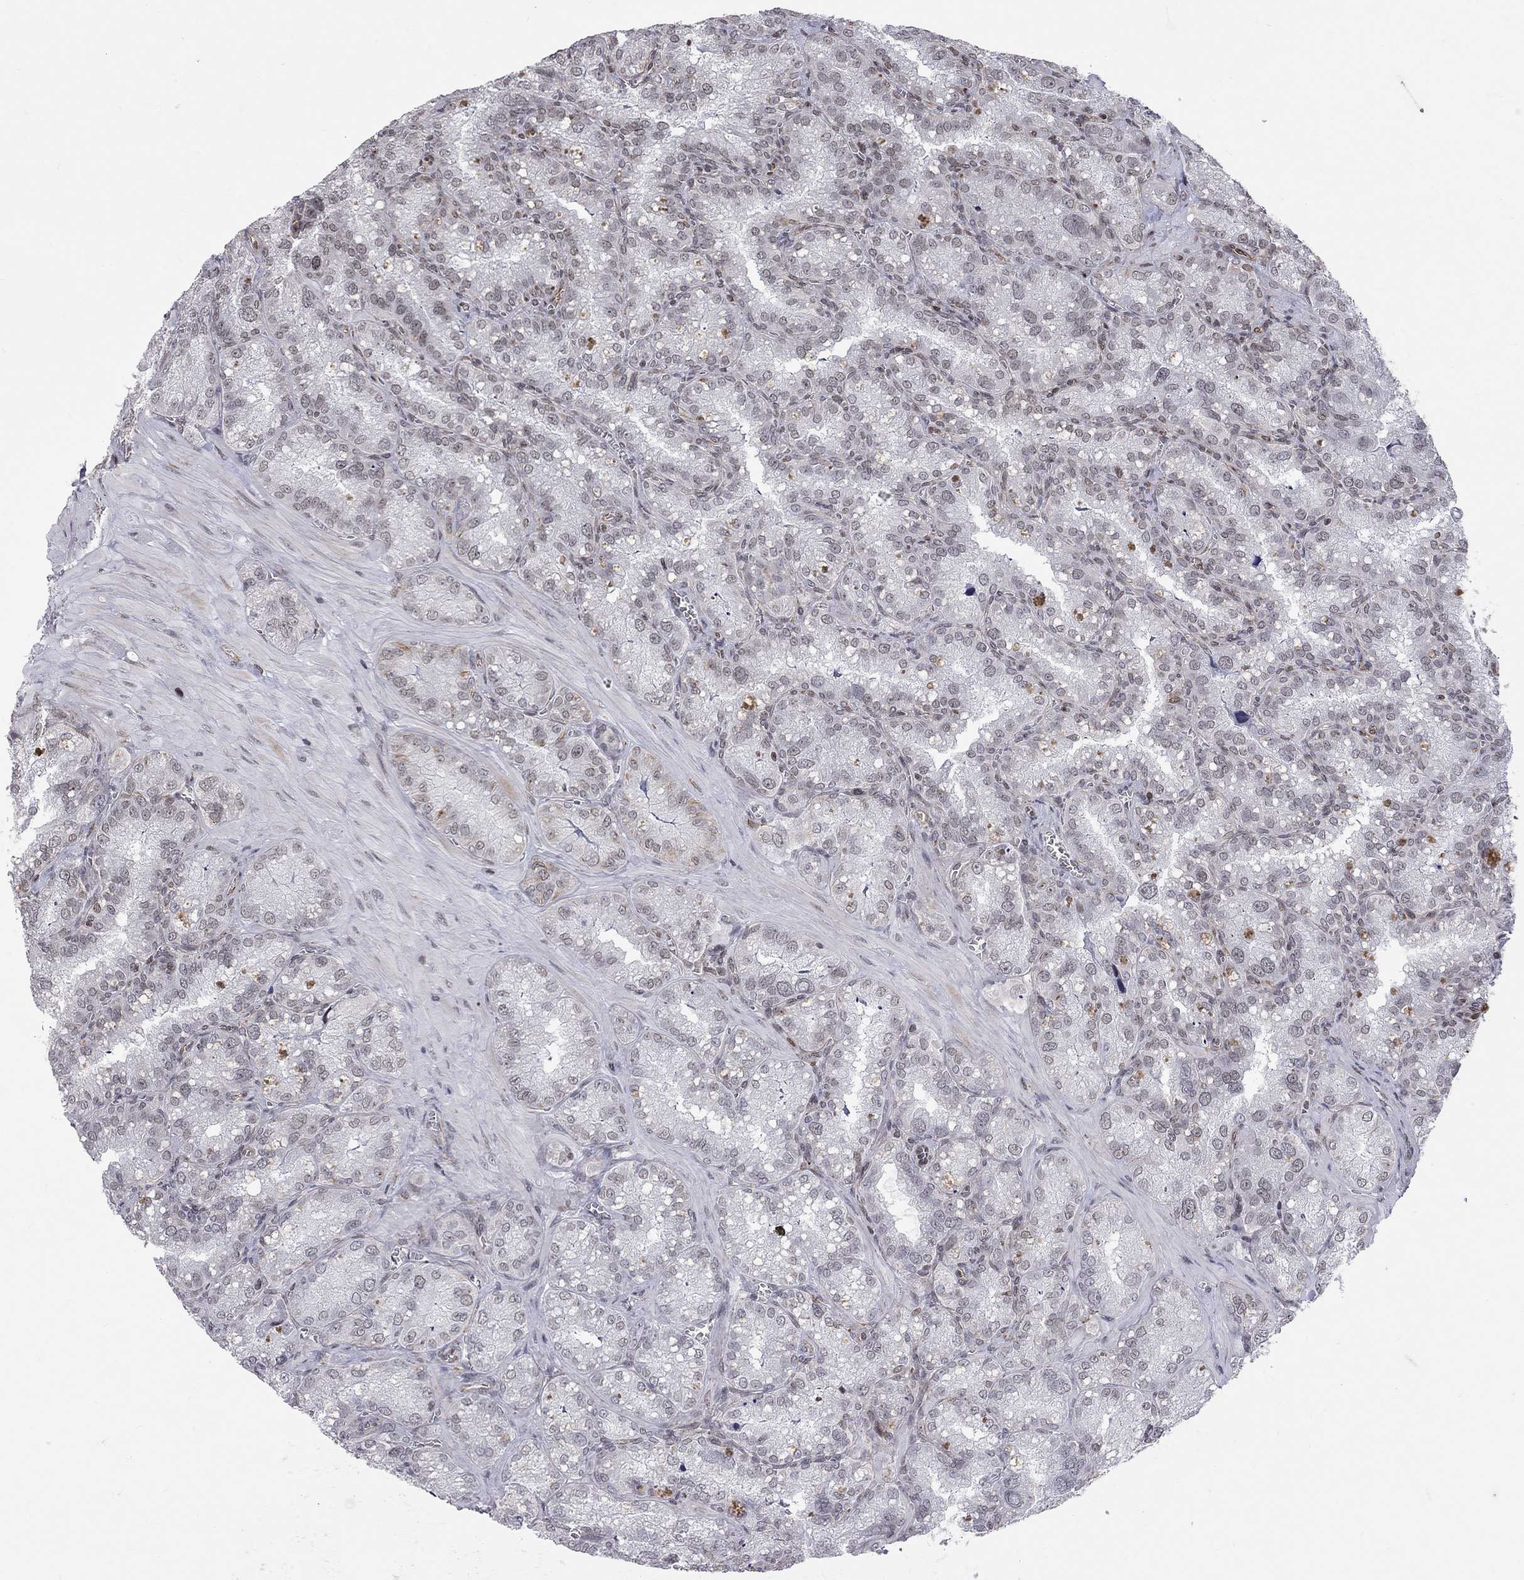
{"staining": {"intensity": "negative", "quantity": "none", "location": "none"}, "tissue": "seminal vesicle", "cell_type": "Glandular cells", "image_type": "normal", "snomed": [{"axis": "morphology", "description": "Normal tissue, NOS"}, {"axis": "topography", "description": "Seminal veicle"}], "caption": "The immunohistochemistry image has no significant positivity in glandular cells of seminal vesicle.", "gene": "MTNR1B", "patient": {"sex": "male", "age": 57}}